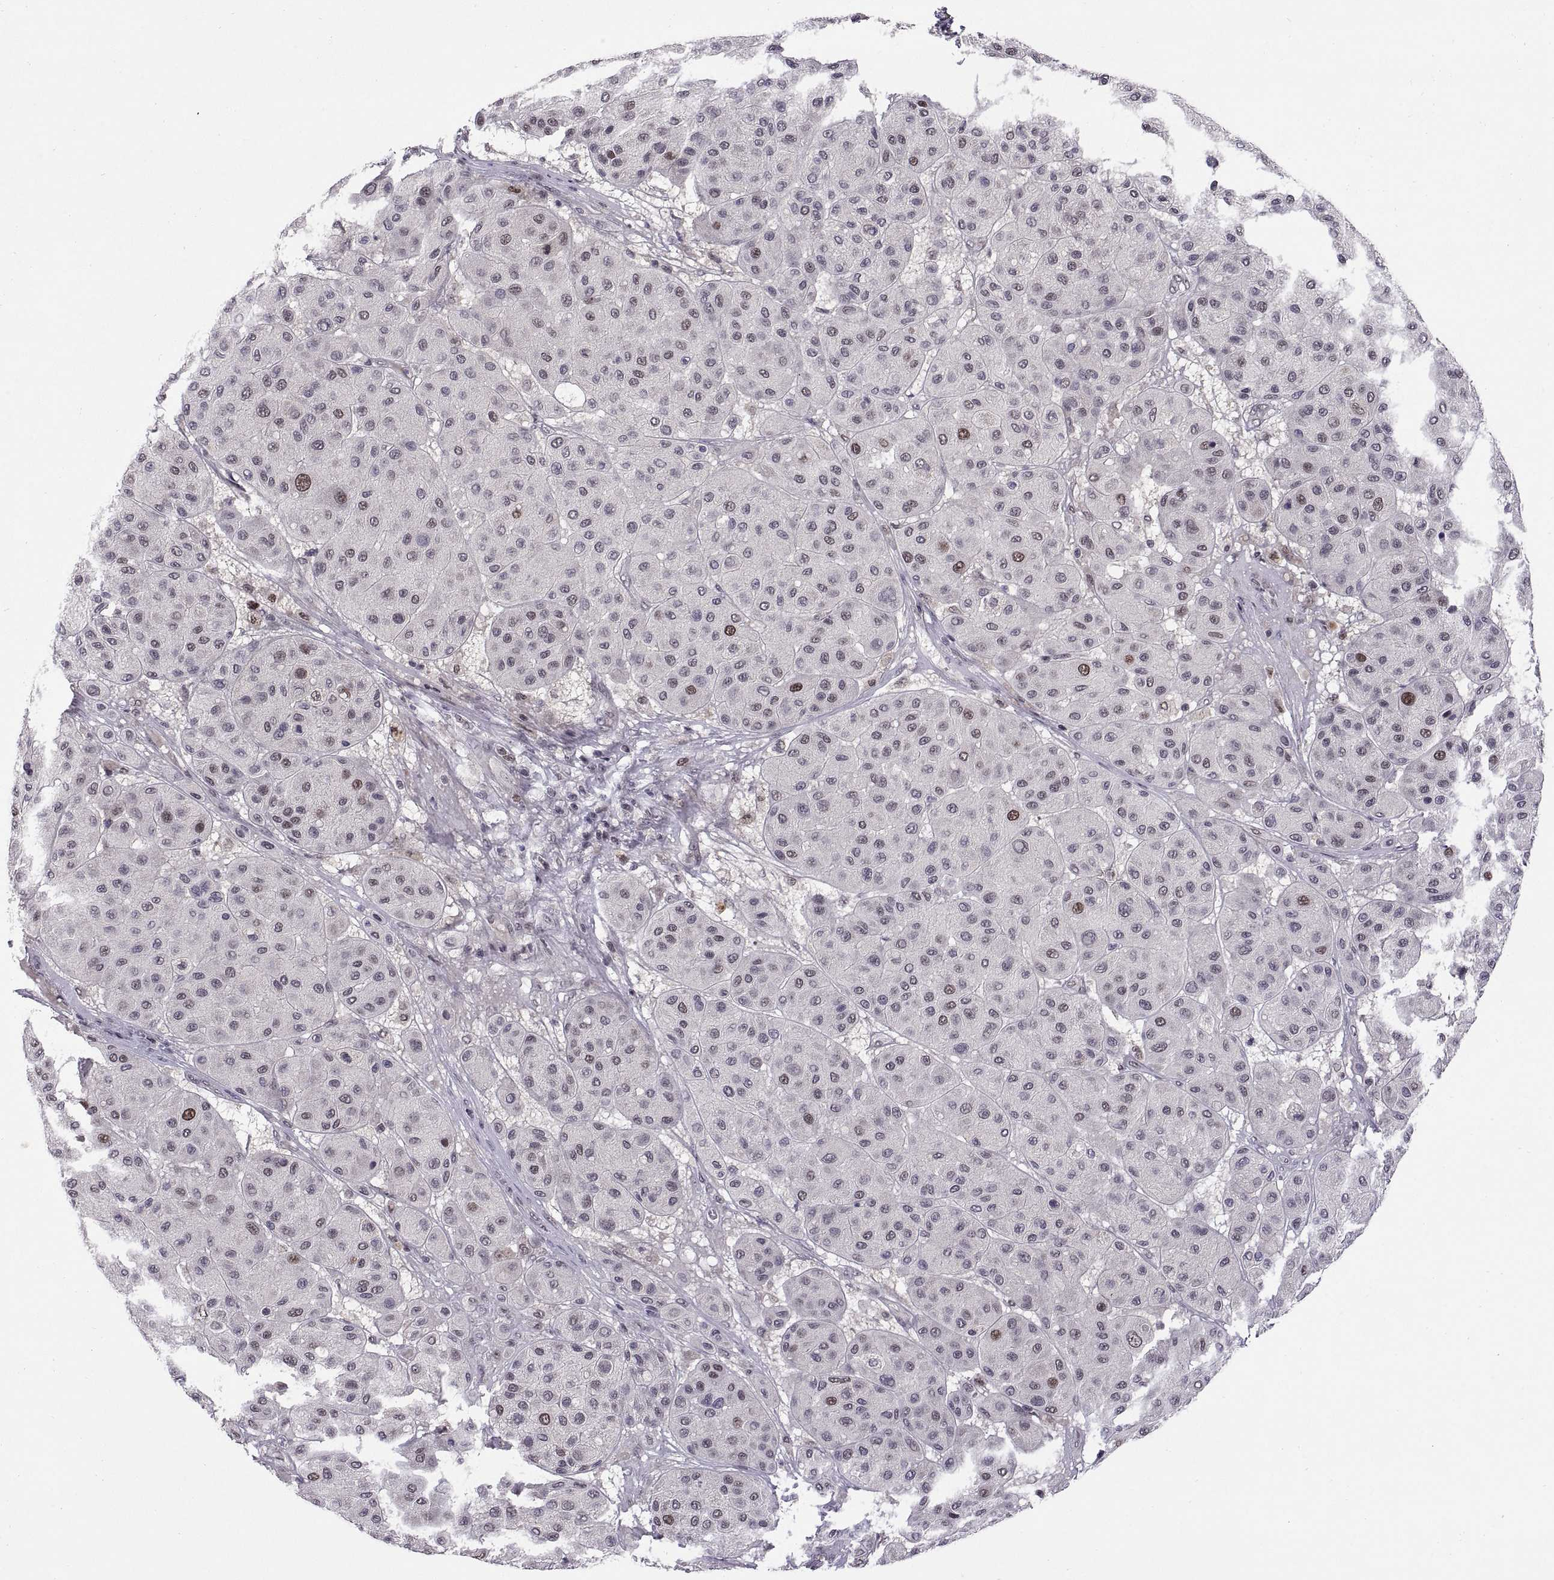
{"staining": {"intensity": "moderate", "quantity": "<25%", "location": "nuclear"}, "tissue": "melanoma", "cell_type": "Tumor cells", "image_type": "cancer", "snomed": [{"axis": "morphology", "description": "Malignant melanoma, Metastatic site"}, {"axis": "topography", "description": "Smooth muscle"}], "caption": "DAB immunohistochemical staining of melanoma exhibits moderate nuclear protein expression in approximately <25% of tumor cells.", "gene": "CHFR", "patient": {"sex": "male", "age": 41}}